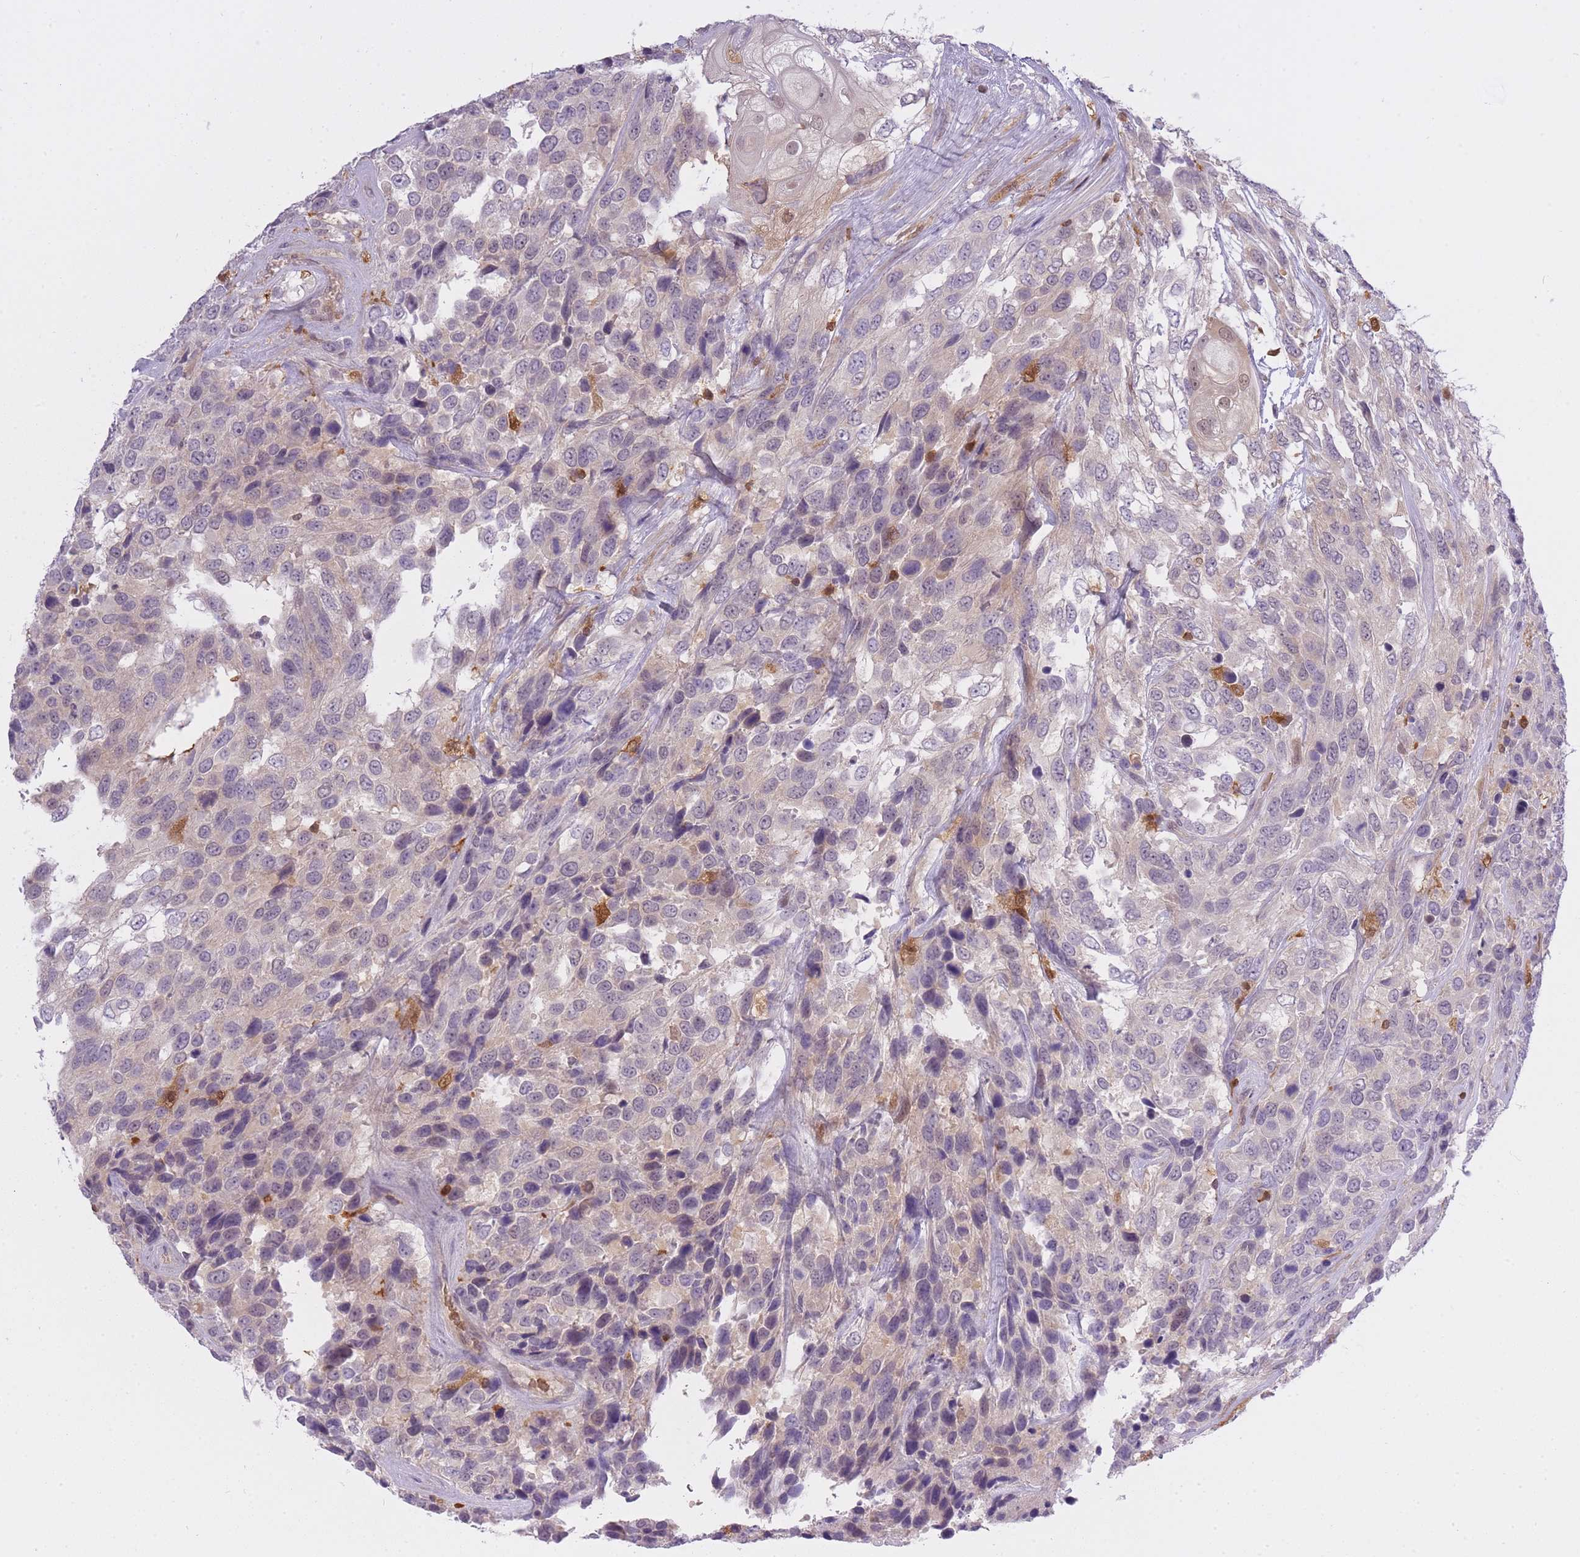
{"staining": {"intensity": "weak", "quantity": "<25%", "location": "nuclear"}, "tissue": "urothelial cancer", "cell_type": "Tumor cells", "image_type": "cancer", "snomed": [{"axis": "morphology", "description": "Urothelial carcinoma, High grade"}, {"axis": "topography", "description": "Urinary bladder"}], "caption": "Immunohistochemistry of urothelial carcinoma (high-grade) demonstrates no positivity in tumor cells.", "gene": "CXorf38", "patient": {"sex": "female", "age": 70}}